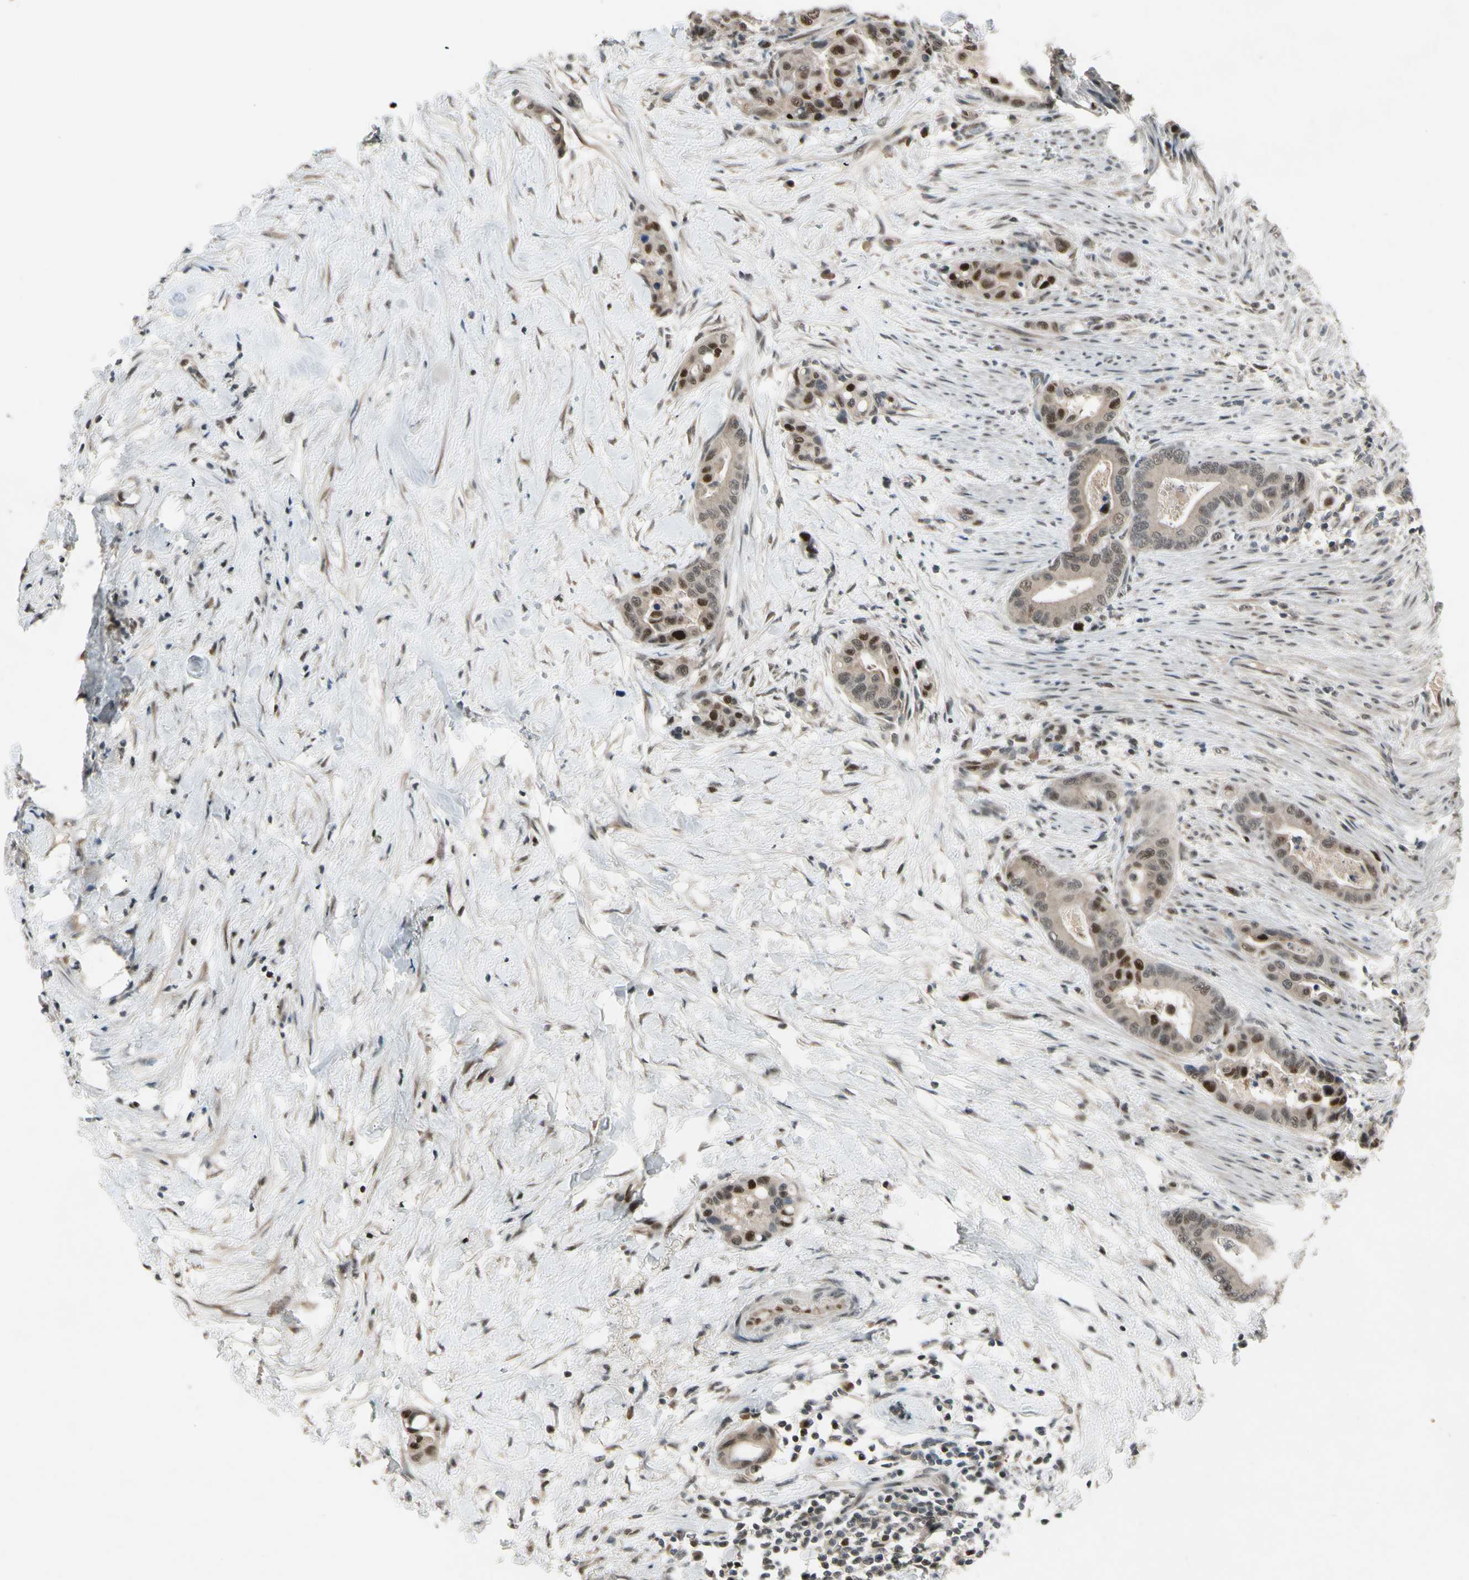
{"staining": {"intensity": "strong", "quantity": "25%-75%", "location": "nuclear"}, "tissue": "colorectal cancer", "cell_type": "Tumor cells", "image_type": "cancer", "snomed": [{"axis": "morphology", "description": "Normal tissue, NOS"}, {"axis": "morphology", "description": "Adenocarcinoma, NOS"}, {"axis": "topography", "description": "Colon"}], "caption": "High-magnification brightfield microscopy of colorectal cancer stained with DAB (3,3'-diaminobenzidine) (brown) and counterstained with hematoxylin (blue). tumor cells exhibit strong nuclear staining is appreciated in about25%-75% of cells. The protein is shown in brown color, while the nuclei are stained blue.", "gene": "CDK11A", "patient": {"sex": "male", "age": 82}}